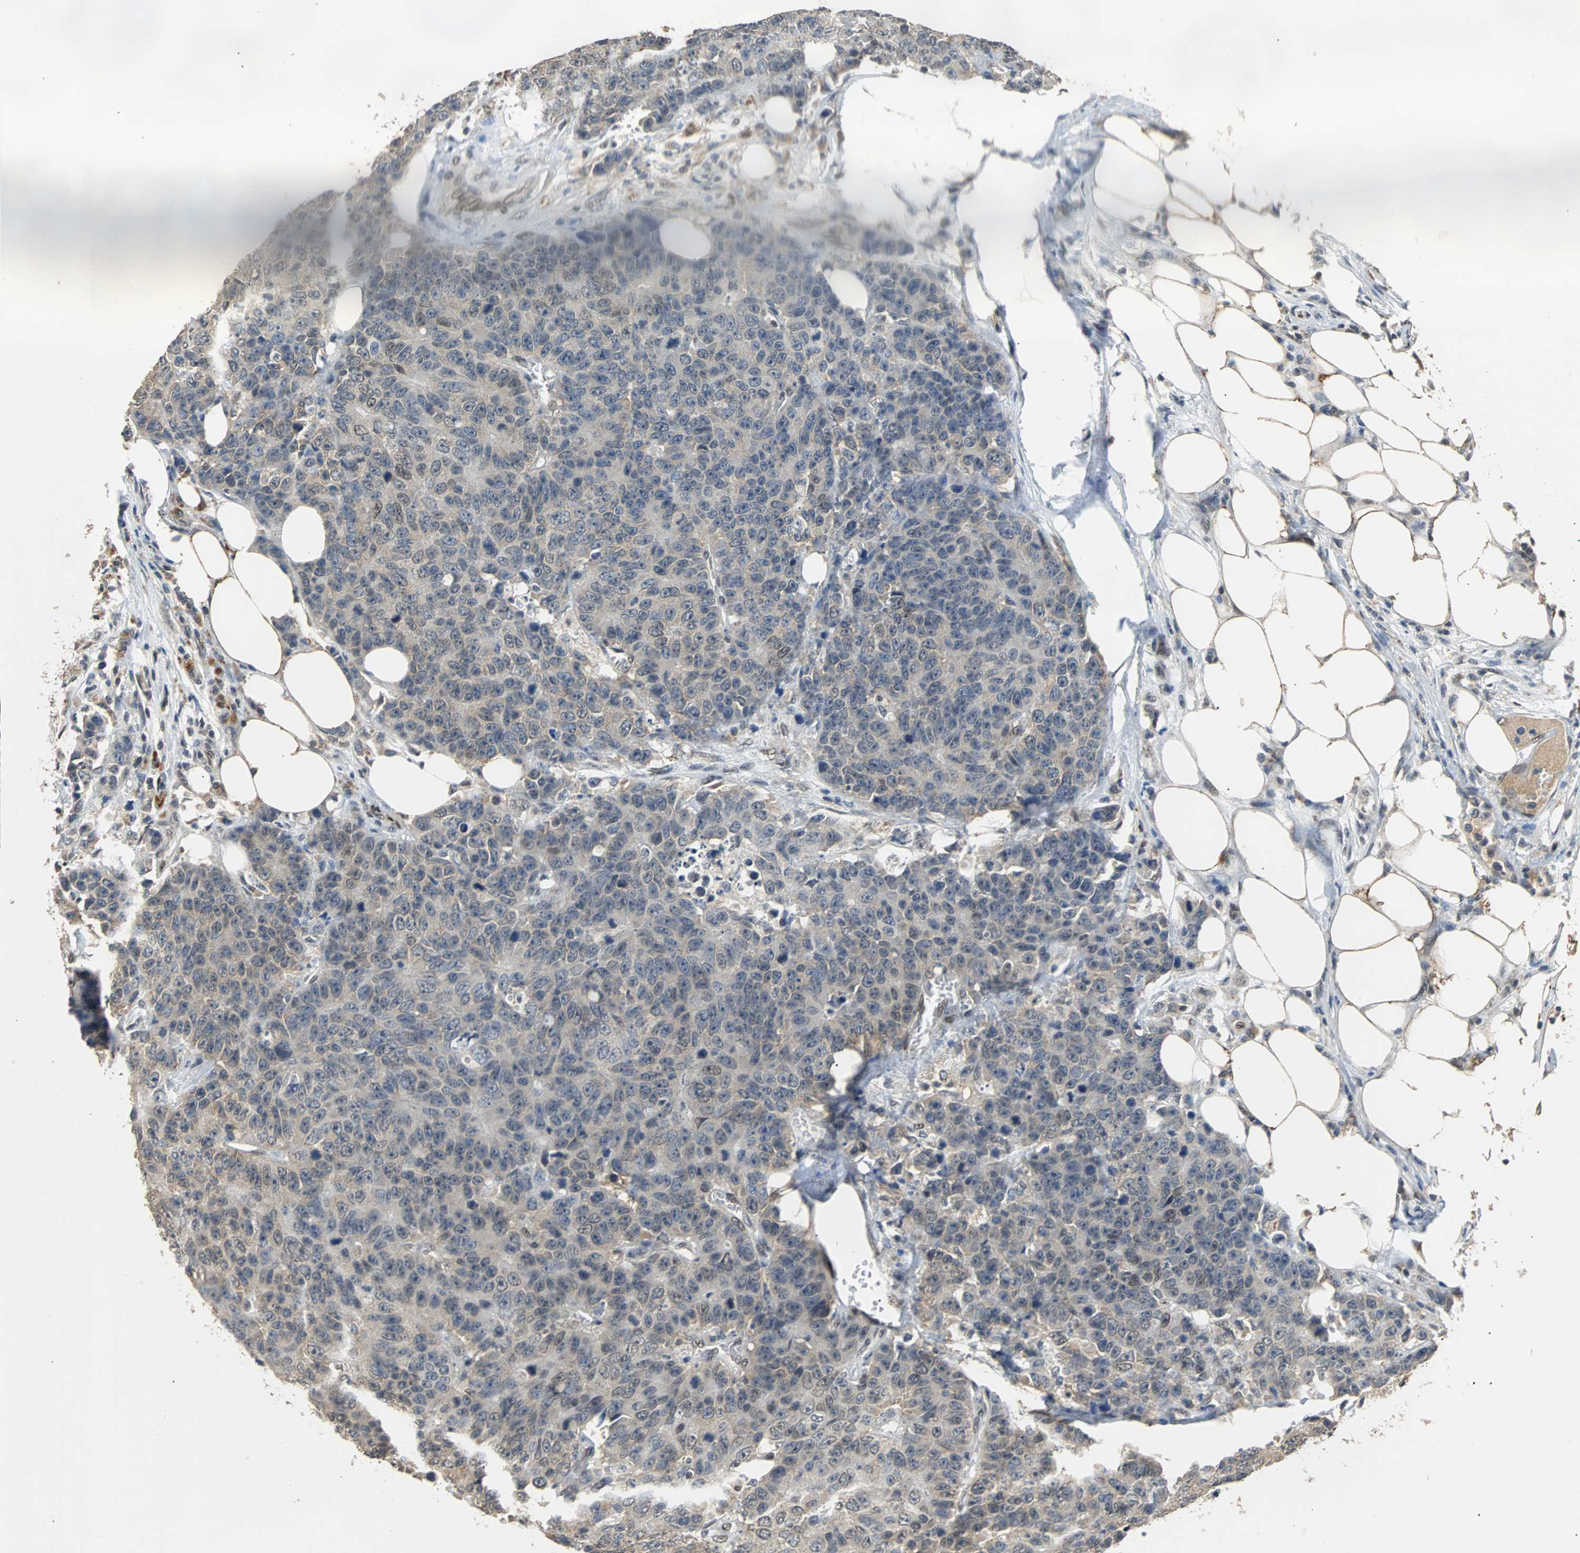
{"staining": {"intensity": "weak", "quantity": "<25%", "location": "cytoplasmic/membranous"}, "tissue": "colorectal cancer", "cell_type": "Tumor cells", "image_type": "cancer", "snomed": [{"axis": "morphology", "description": "Adenocarcinoma, NOS"}, {"axis": "topography", "description": "Colon"}], "caption": "Histopathology image shows no significant protein staining in tumor cells of colorectal cancer (adenocarcinoma). (Stains: DAB (3,3'-diaminobenzidine) IHC with hematoxylin counter stain, Microscopy: brightfield microscopy at high magnification).", "gene": "PHC1", "patient": {"sex": "female", "age": 86}}